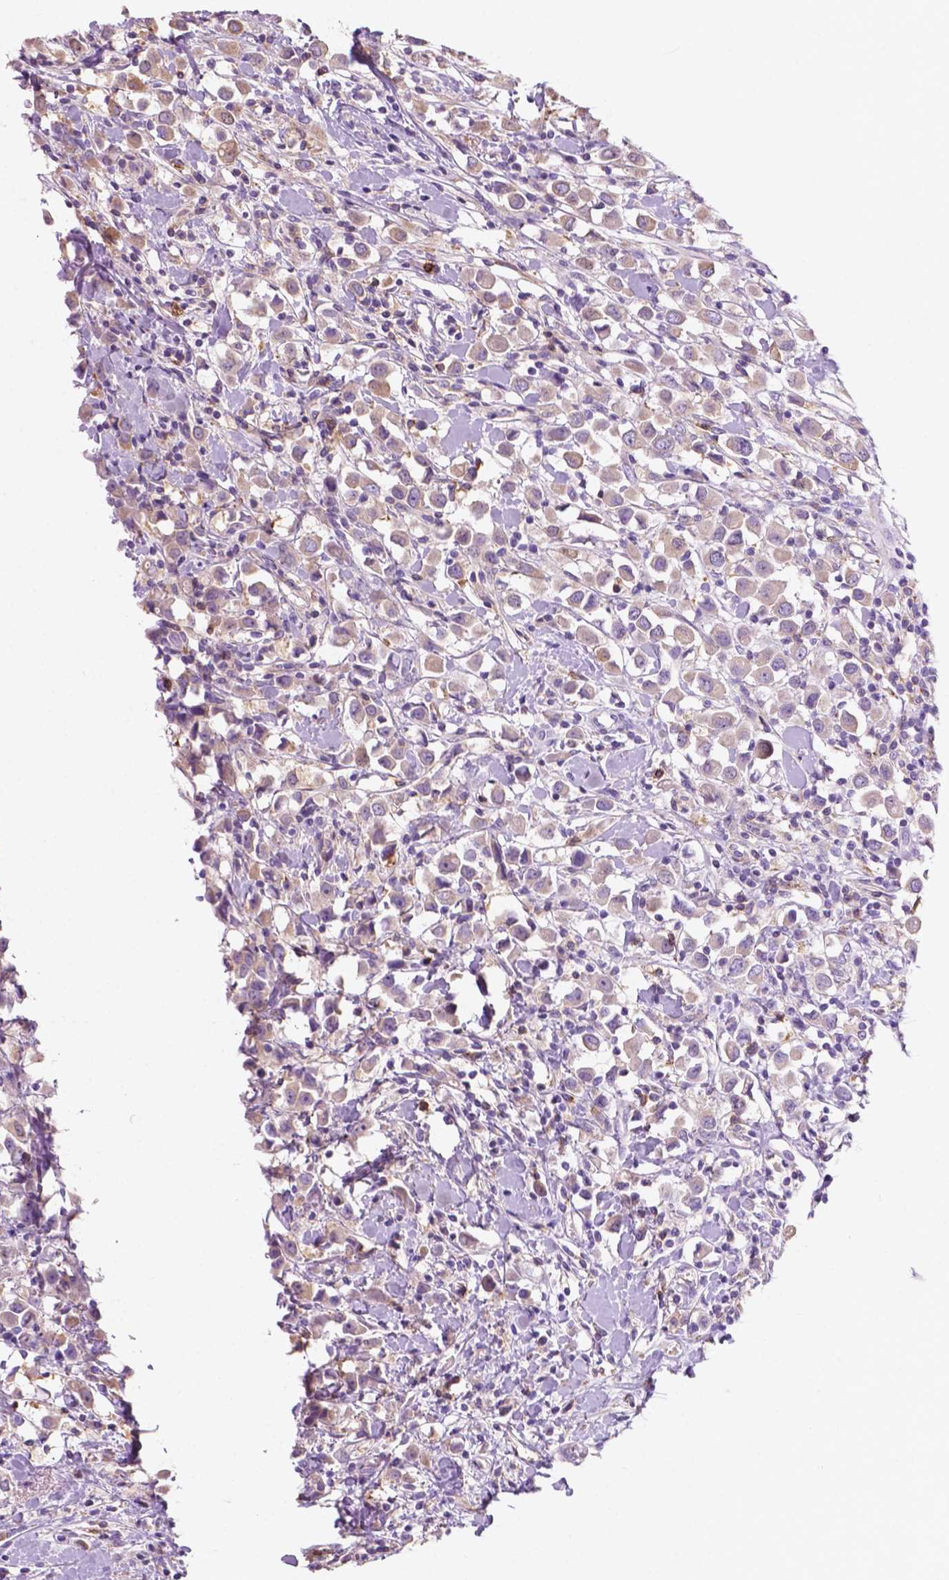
{"staining": {"intensity": "weak", "quantity": "25%-75%", "location": "cytoplasmic/membranous"}, "tissue": "breast cancer", "cell_type": "Tumor cells", "image_type": "cancer", "snomed": [{"axis": "morphology", "description": "Duct carcinoma"}, {"axis": "topography", "description": "Breast"}], "caption": "Immunohistochemical staining of breast intraductal carcinoma shows low levels of weak cytoplasmic/membranous staining in about 25%-75% of tumor cells.", "gene": "SEMA4A", "patient": {"sex": "female", "age": 61}}